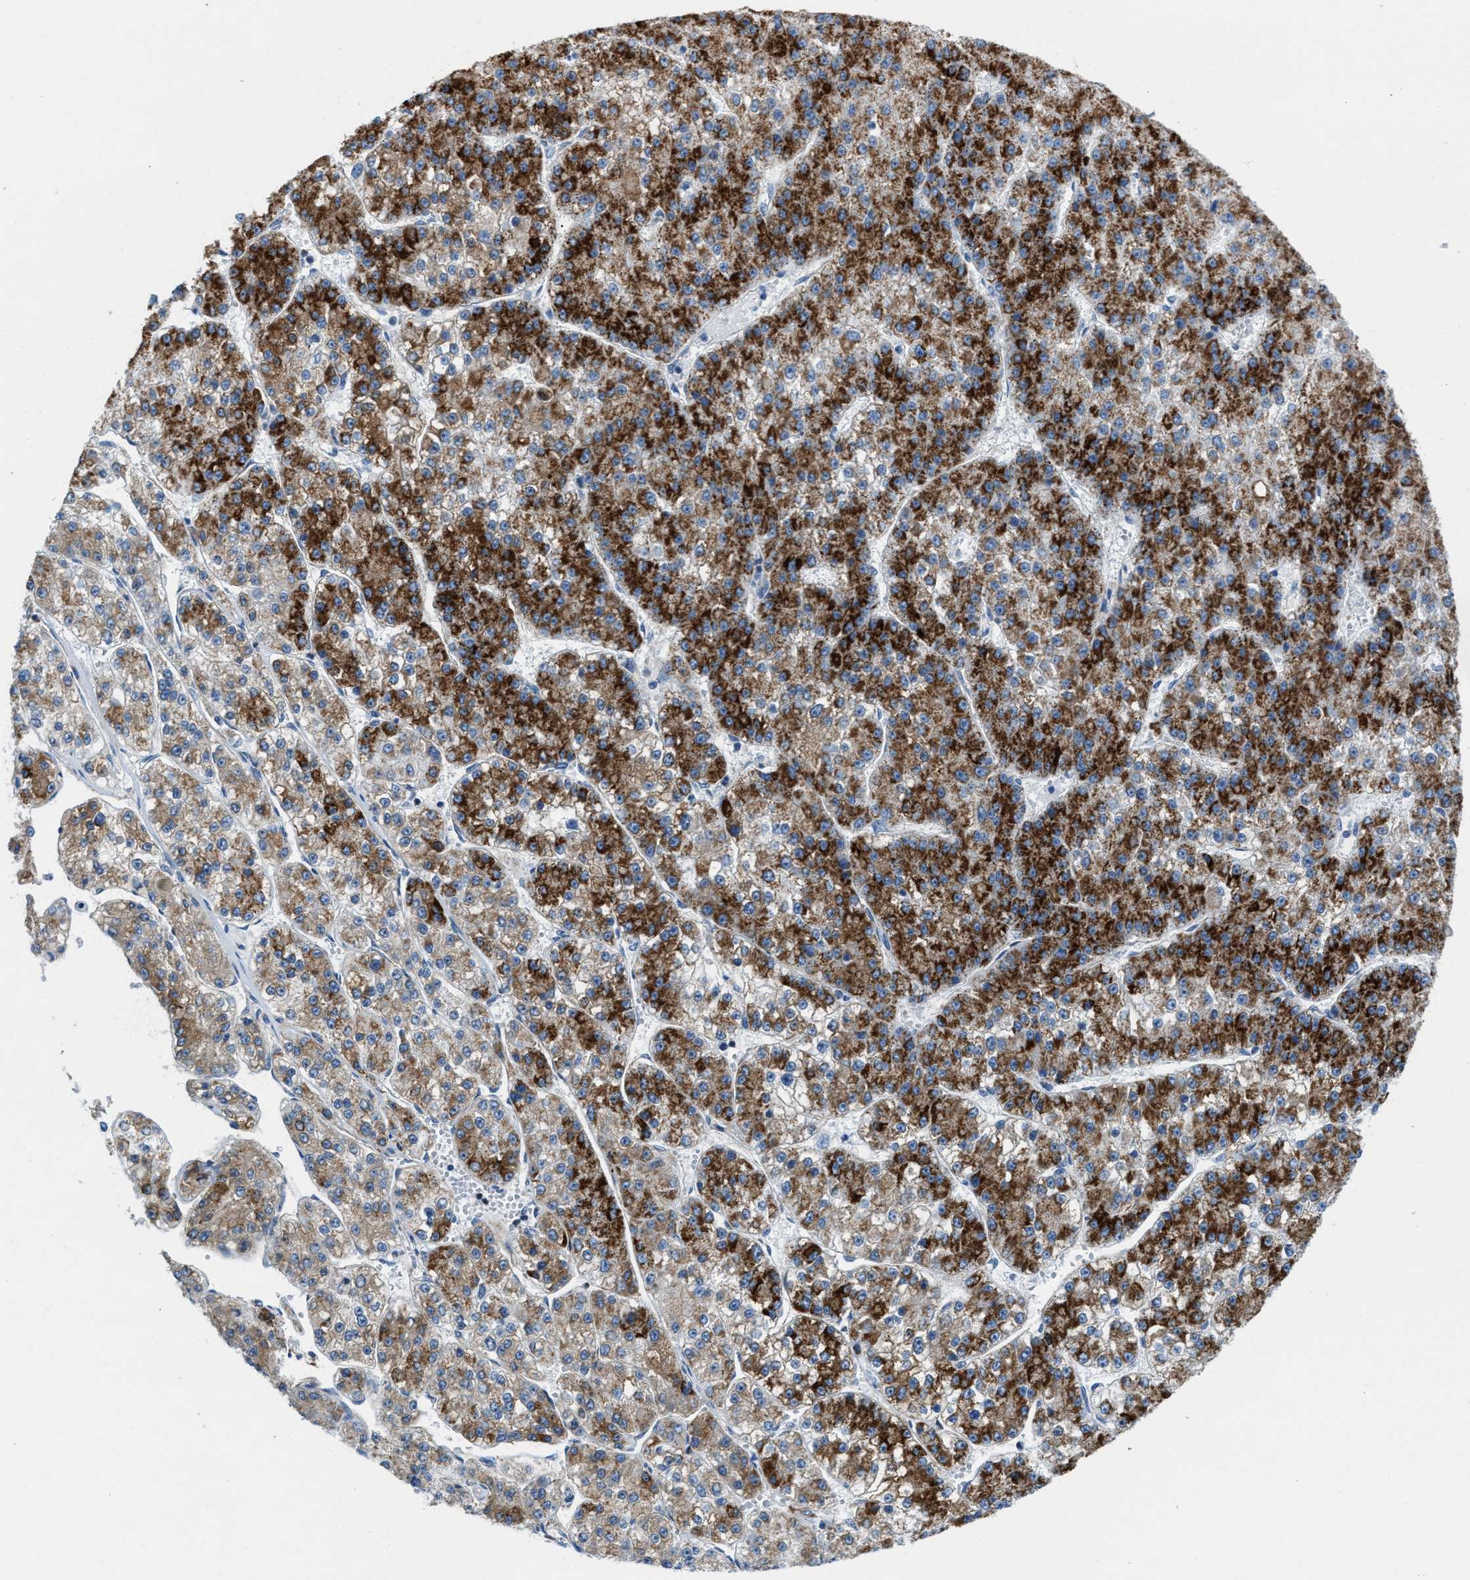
{"staining": {"intensity": "strong", "quantity": ">75%", "location": "cytoplasmic/membranous"}, "tissue": "liver cancer", "cell_type": "Tumor cells", "image_type": "cancer", "snomed": [{"axis": "morphology", "description": "Carcinoma, Hepatocellular, NOS"}, {"axis": "topography", "description": "Liver"}], "caption": "Strong cytoplasmic/membranous expression for a protein is seen in approximately >75% of tumor cells of liver cancer using IHC.", "gene": "JADE1", "patient": {"sex": "female", "age": 73}}